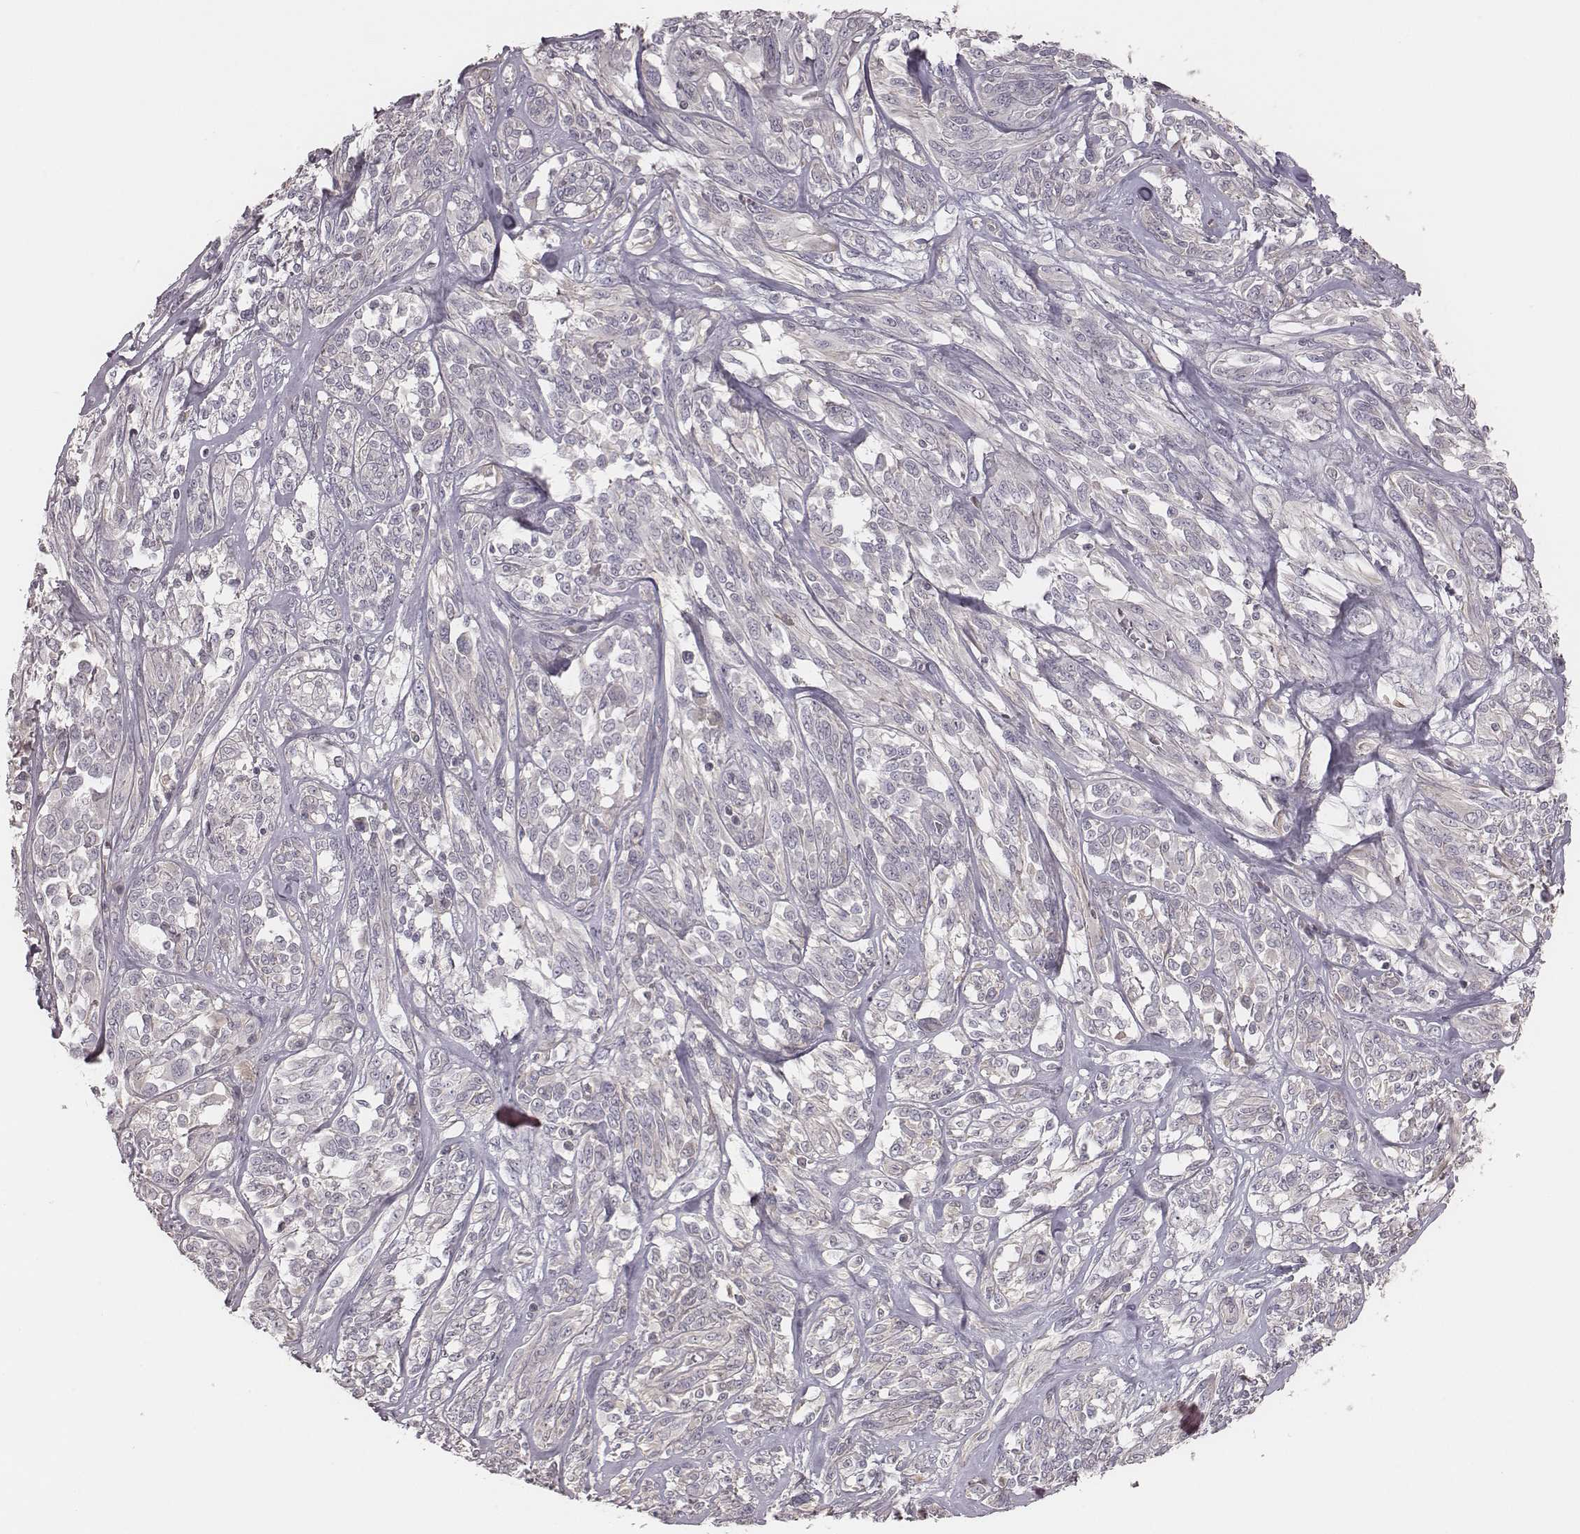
{"staining": {"intensity": "negative", "quantity": "none", "location": "none"}, "tissue": "melanoma", "cell_type": "Tumor cells", "image_type": "cancer", "snomed": [{"axis": "morphology", "description": "Malignant melanoma, NOS"}, {"axis": "topography", "description": "Skin"}], "caption": "Melanoma was stained to show a protein in brown. There is no significant staining in tumor cells. (Stains: DAB (3,3'-diaminobenzidine) immunohistochemistry with hematoxylin counter stain, Microscopy: brightfield microscopy at high magnification).", "gene": "TLX3", "patient": {"sex": "female", "age": 91}}